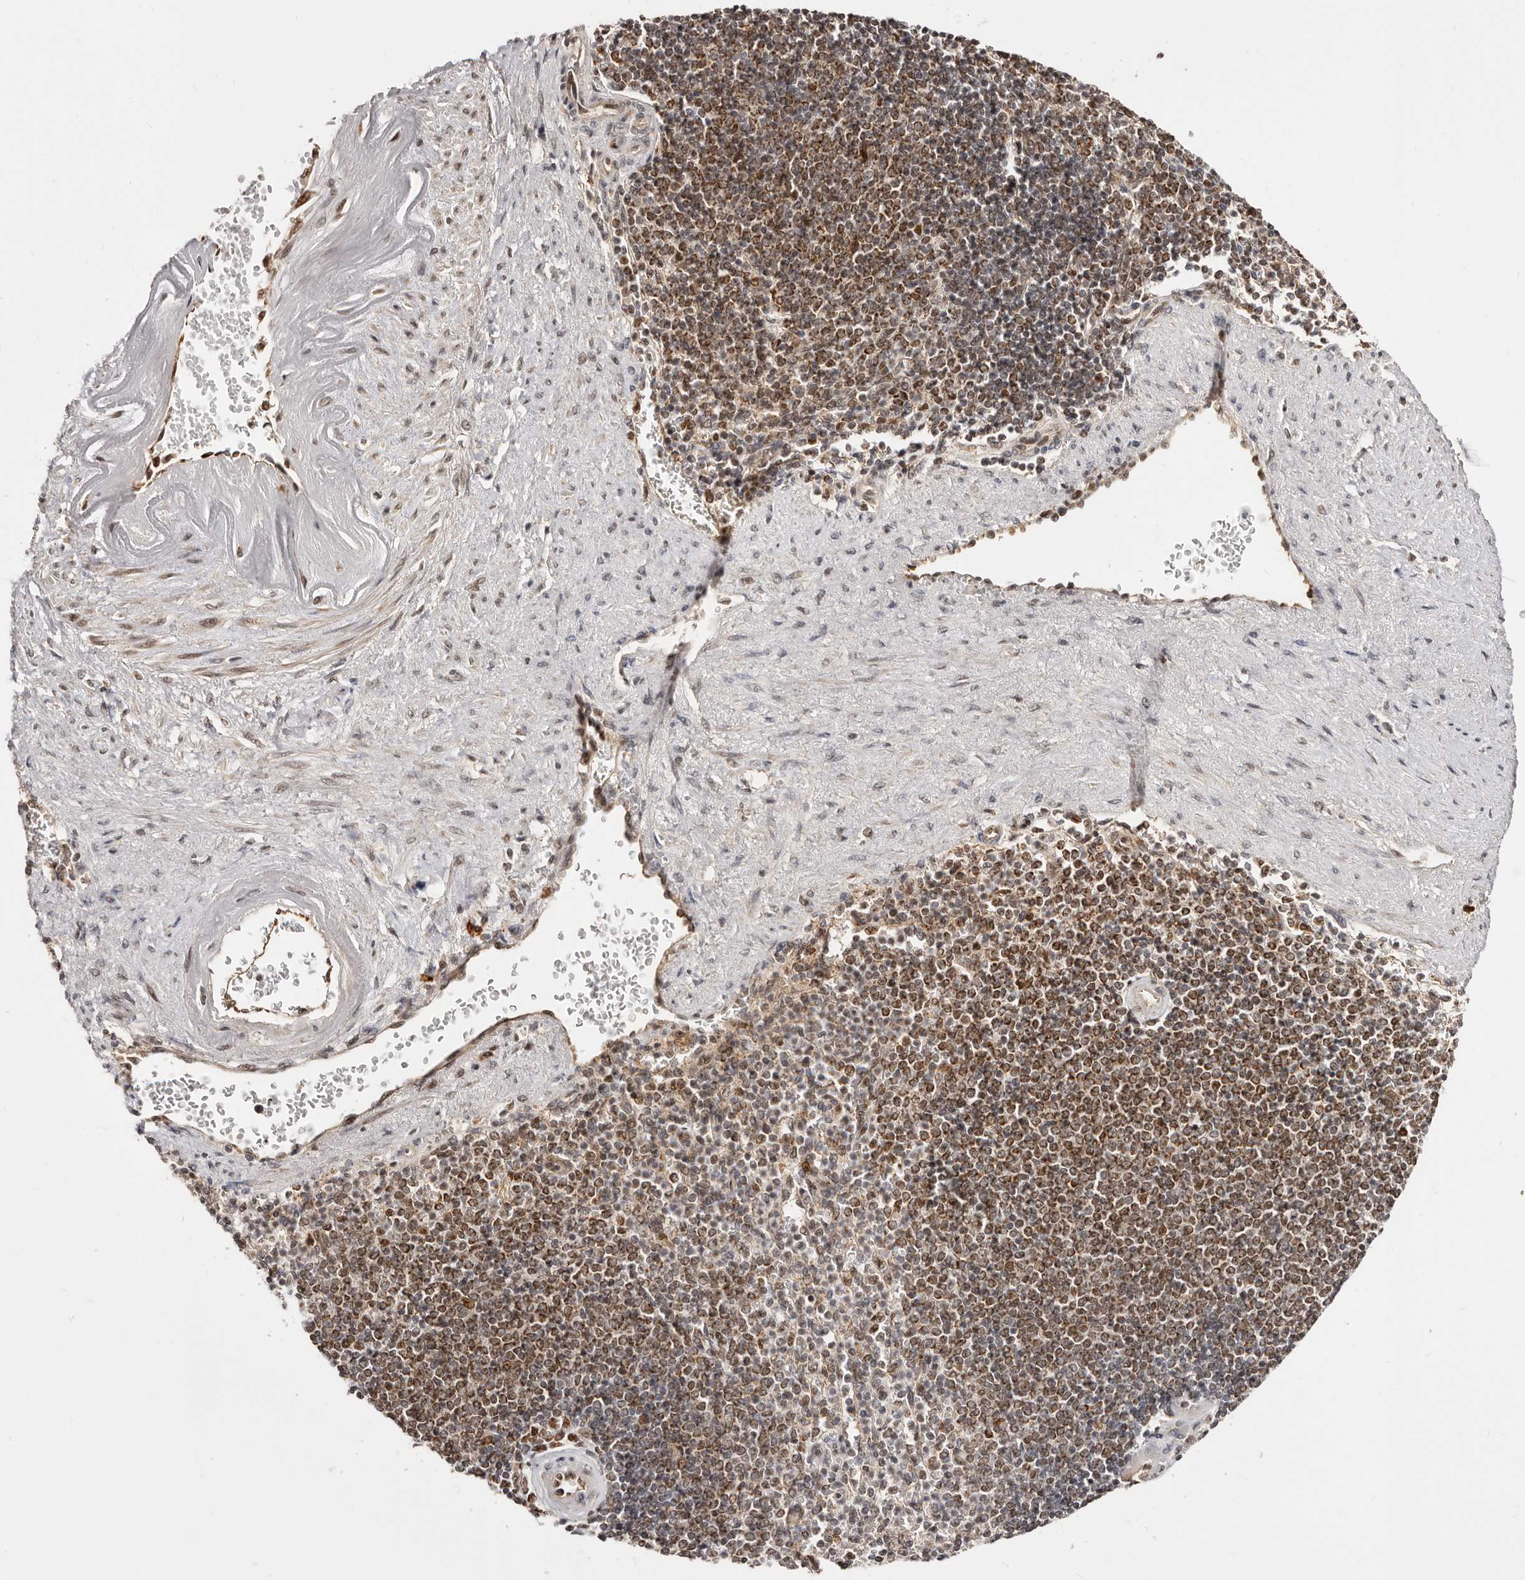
{"staining": {"intensity": "moderate", "quantity": "25%-75%", "location": "cytoplasmic/membranous"}, "tissue": "spleen", "cell_type": "Cells in red pulp", "image_type": "normal", "snomed": [{"axis": "morphology", "description": "Normal tissue, NOS"}, {"axis": "topography", "description": "Spleen"}], "caption": "Spleen stained with a brown dye exhibits moderate cytoplasmic/membranous positive staining in about 25%-75% of cells in red pulp.", "gene": "SEC14L1", "patient": {"sex": "female", "age": 74}}